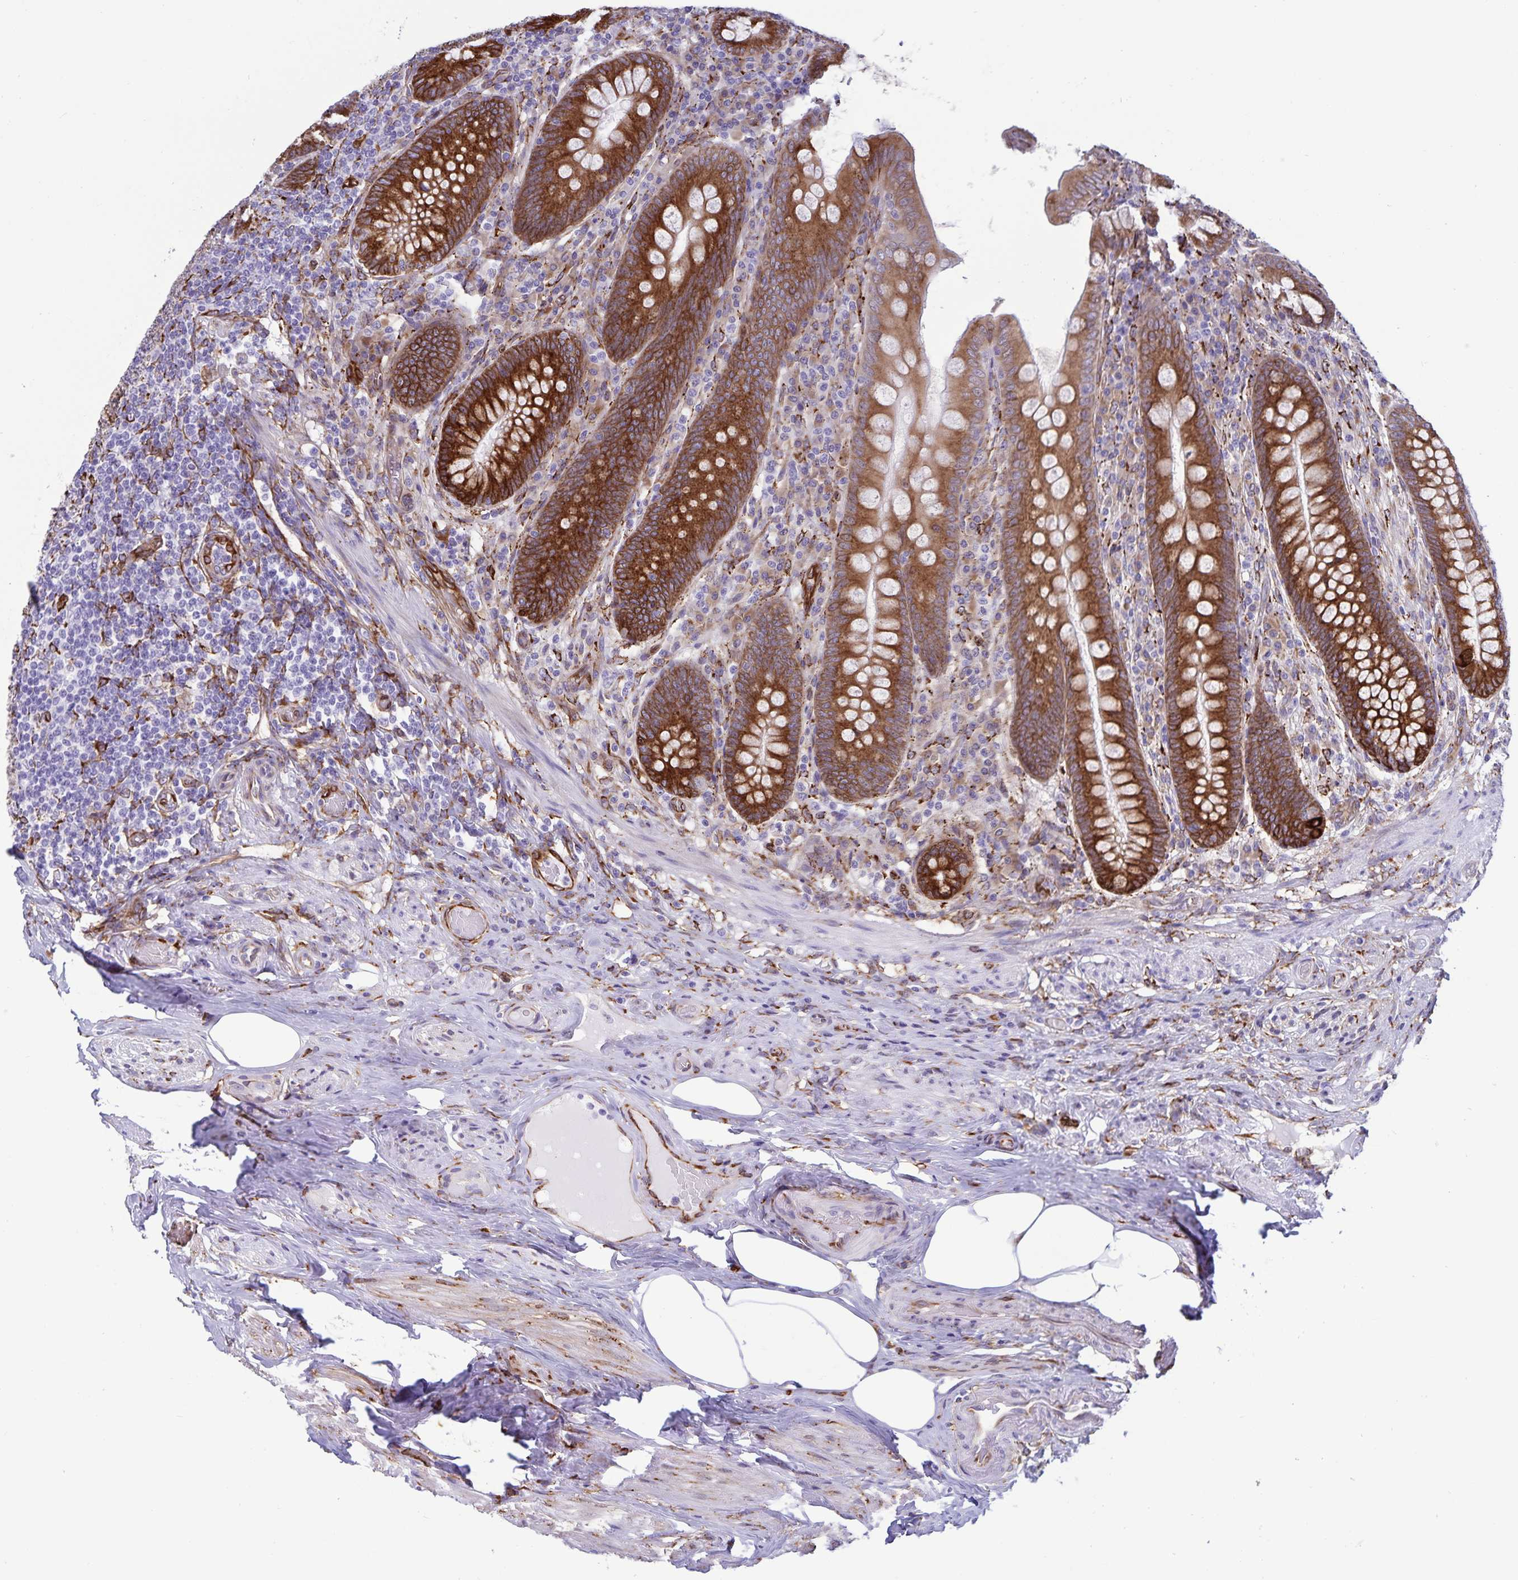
{"staining": {"intensity": "strong", "quantity": ">75%", "location": "cytoplasmic/membranous"}, "tissue": "appendix", "cell_type": "Glandular cells", "image_type": "normal", "snomed": [{"axis": "morphology", "description": "Normal tissue, NOS"}, {"axis": "topography", "description": "Appendix"}], "caption": "DAB (3,3'-diaminobenzidine) immunohistochemical staining of normal appendix displays strong cytoplasmic/membranous protein expression in approximately >75% of glandular cells.", "gene": "RCN1", "patient": {"sex": "male", "age": 71}}